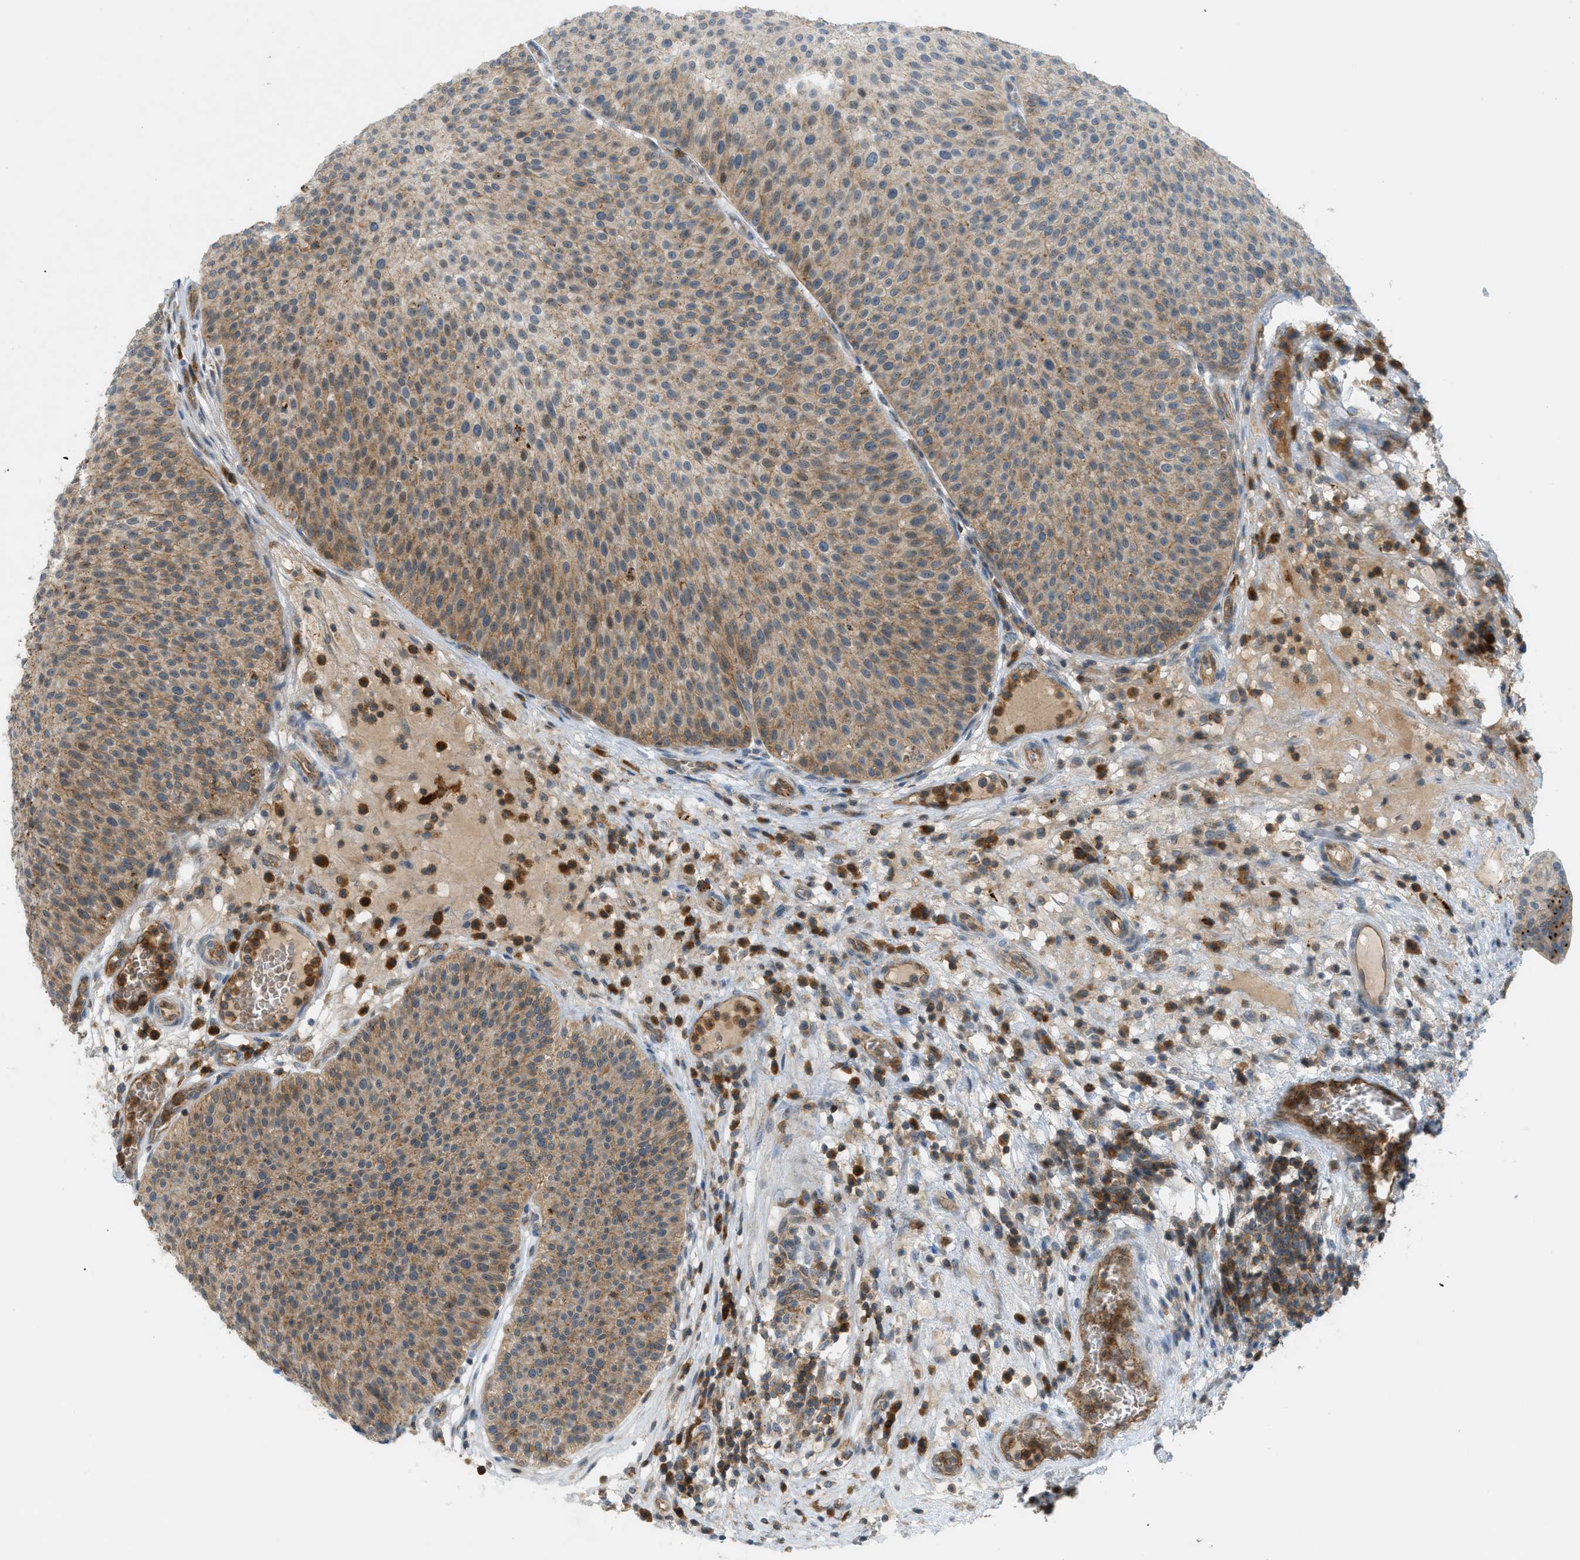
{"staining": {"intensity": "strong", "quantity": "25%-75%", "location": "cytoplasmic/membranous"}, "tissue": "urothelial cancer", "cell_type": "Tumor cells", "image_type": "cancer", "snomed": [{"axis": "morphology", "description": "Urothelial carcinoma, Low grade"}, {"axis": "topography", "description": "Smooth muscle"}, {"axis": "topography", "description": "Urinary bladder"}], "caption": "Protein staining by immunohistochemistry (IHC) reveals strong cytoplasmic/membranous expression in approximately 25%-75% of tumor cells in urothelial cancer. The staining was performed using DAB to visualize the protein expression in brown, while the nuclei were stained in blue with hematoxylin (Magnification: 20x).", "gene": "GRK6", "patient": {"sex": "male", "age": 60}}